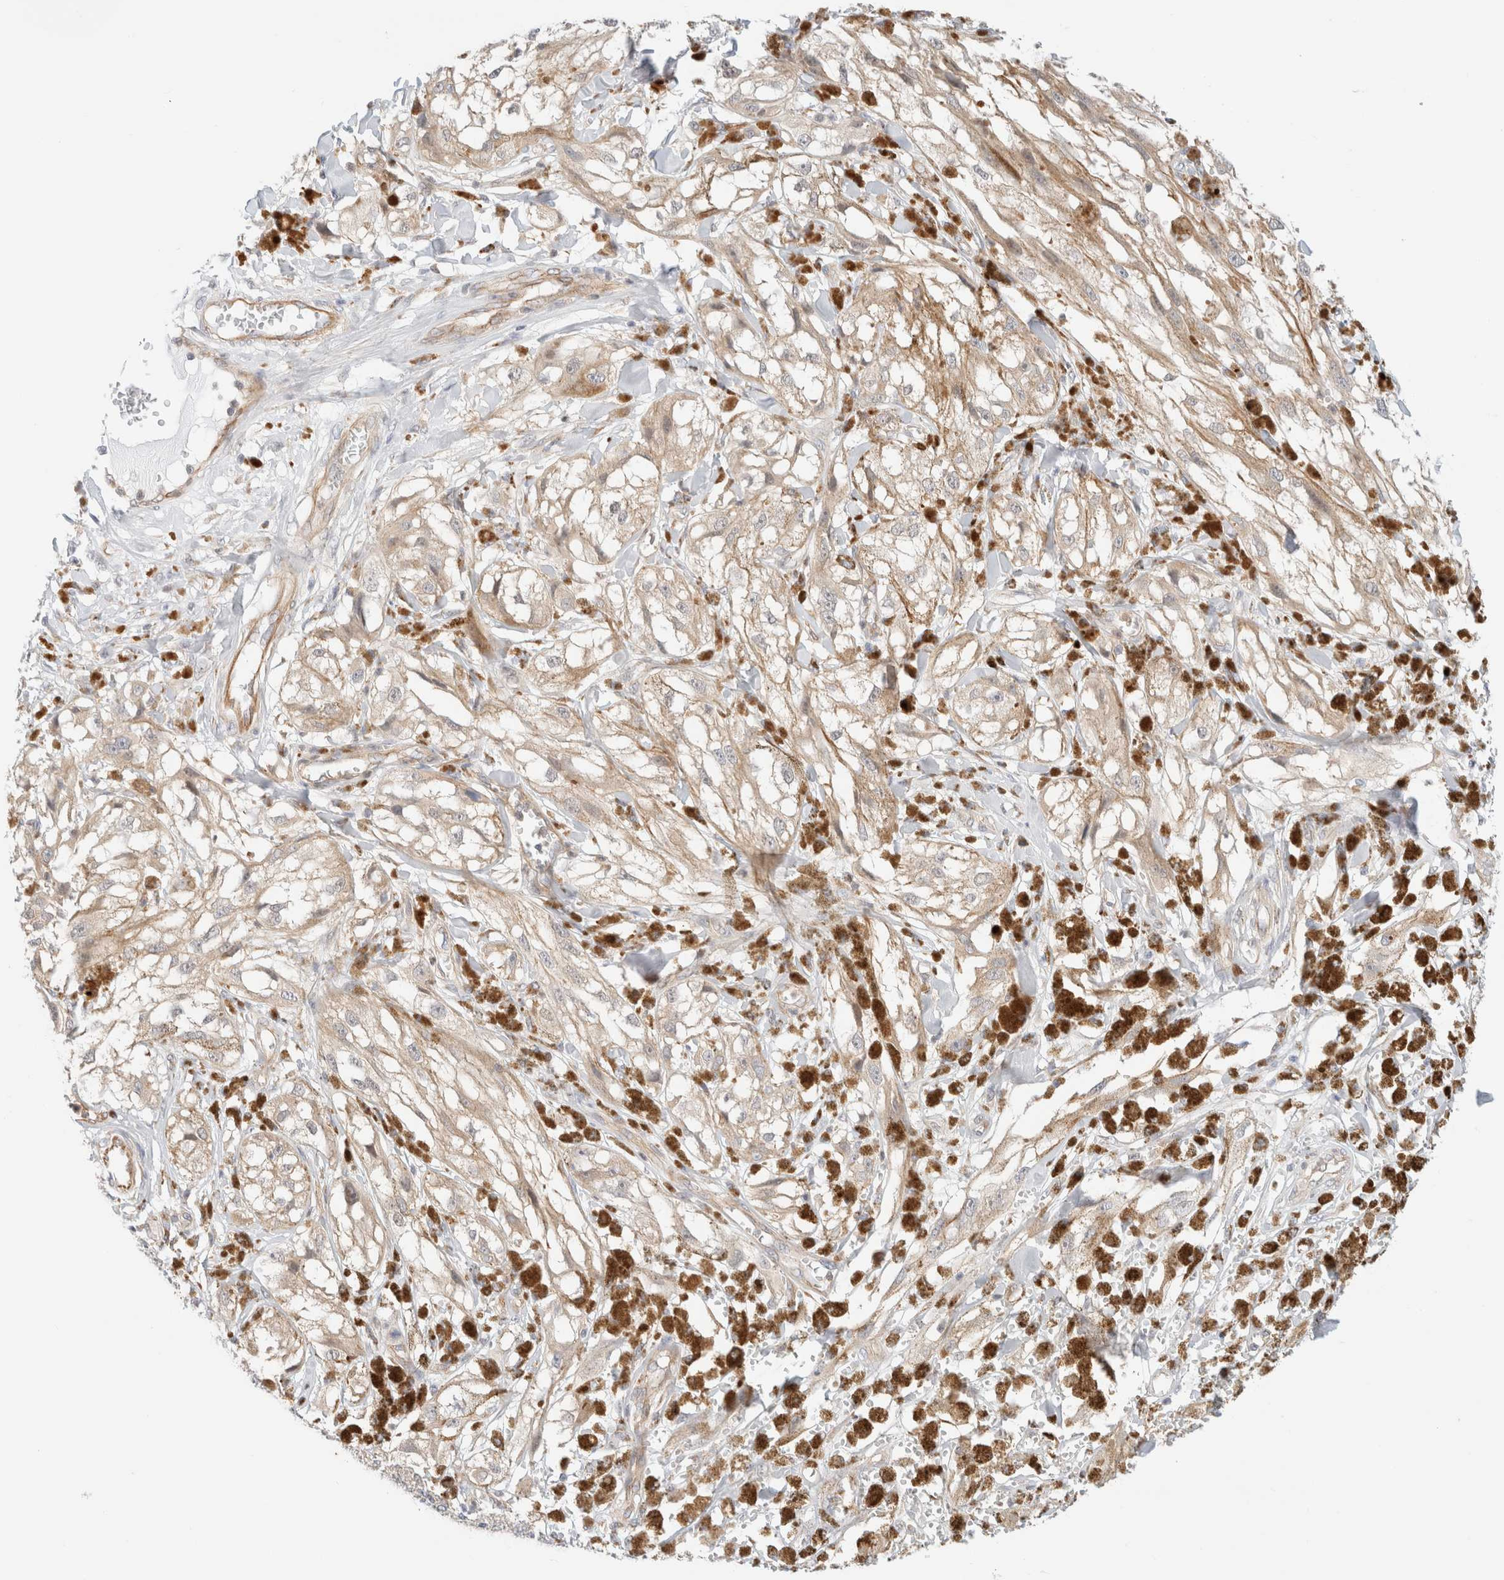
{"staining": {"intensity": "weak", "quantity": ">75%", "location": "cytoplasmic/membranous"}, "tissue": "melanoma", "cell_type": "Tumor cells", "image_type": "cancer", "snomed": [{"axis": "morphology", "description": "Malignant melanoma, NOS"}, {"axis": "topography", "description": "Skin"}], "caption": "A micrograph of malignant melanoma stained for a protein demonstrates weak cytoplasmic/membranous brown staining in tumor cells.", "gene": "UNC13B", "patient": {"sex": "male", "age": 88}}